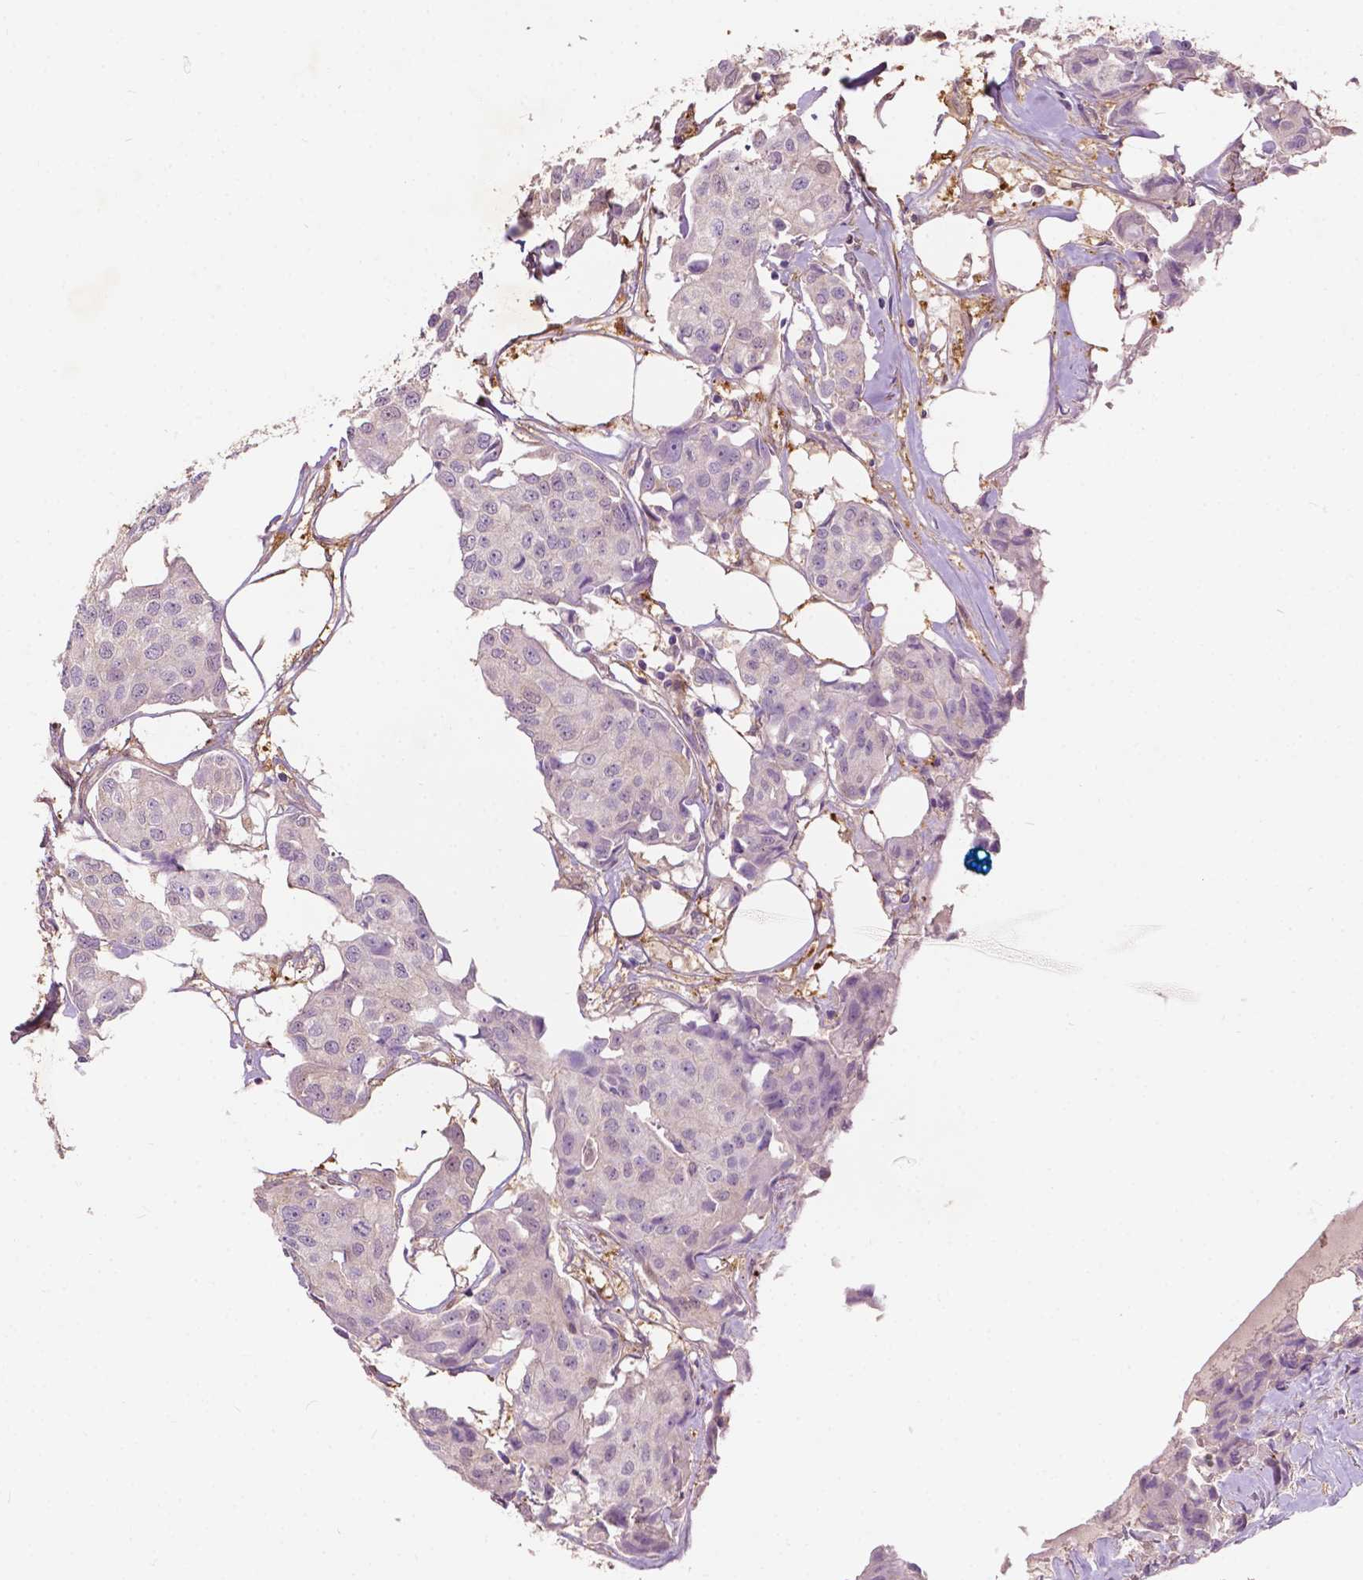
{"staining": {"intensity": "negative", "quantity": "none", "location": "none"}, "tissue": "breast cancer", "cell_type": "Tumor cells", "image_type": "cancer", "snomed": [{"axis": "morphology", "description": "Duct carcinoma"}, {"axis": "topography", "description": "Breast"}, {"axis": "topography", "description": "Lymph node"}], "caption": "Human breast infiltrating ductal carcinoma stained for a protein using IHC displays no expression in tumor cells.", "gene": "GPR37", "patient": {"sex": "female", "age": 80}}